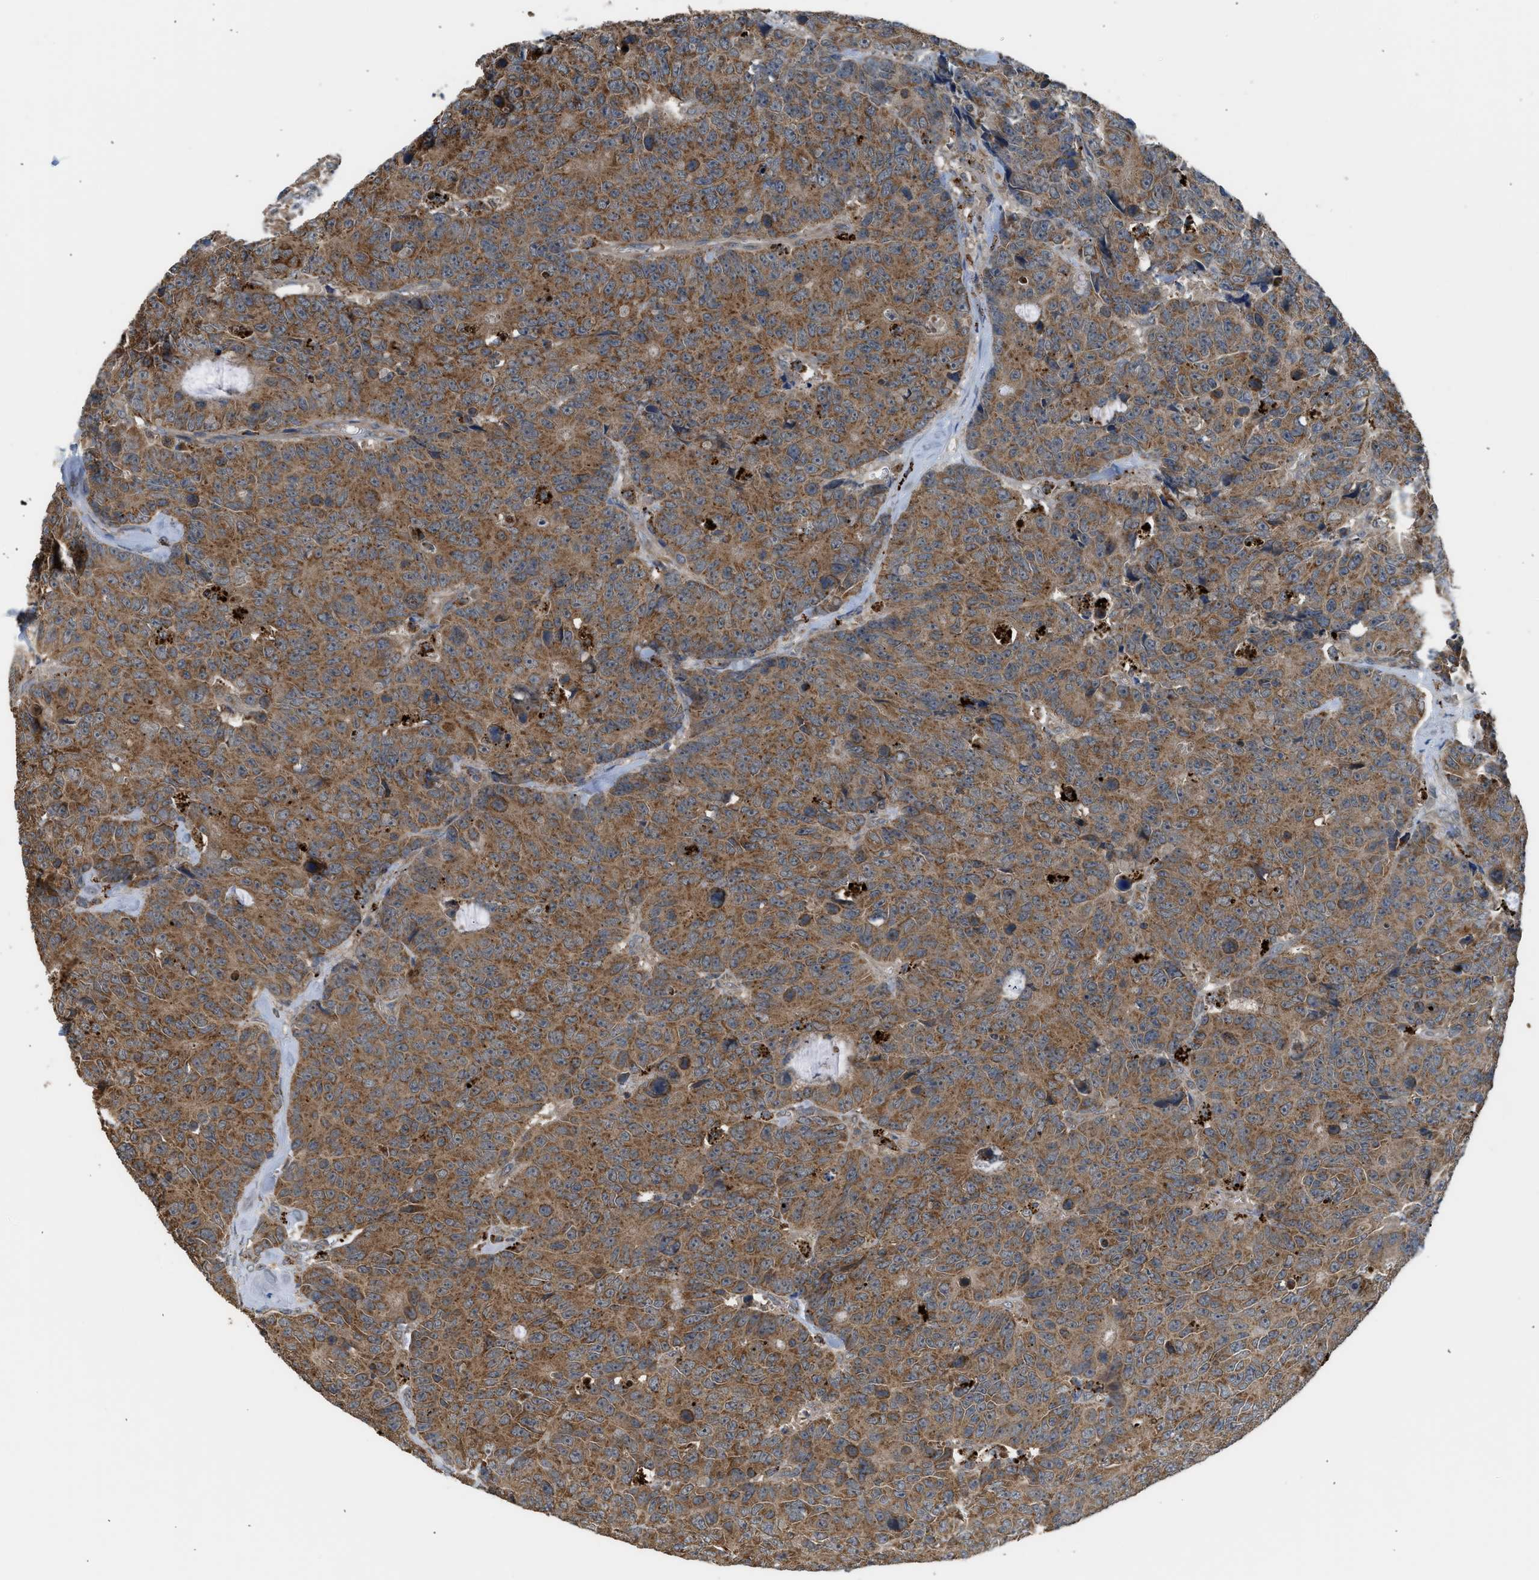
{"staining": {"intensity": "strong", "quantity": ">75%", "location": "cytoplasmic/membranous"}, "tissue": "colorectal cancer", "cell_type": "Tumor cells", "image_type": "cancer", "snomed": [{"axis": "morphology", "description": "Adenocarcinoma, NOS"}, {"axis": "topography", "description": "Colon"}], "caption": "A photomicrograph of colorectal adenocarcinoma stained for a protein exhibits strong cytoplasmic/membranous brown staining in tumor cells. (DAB = brown stain, brightfield microscopy at high magnification).", "gene": "STARD3", "patient": {"sex": "female", "age": 86}}